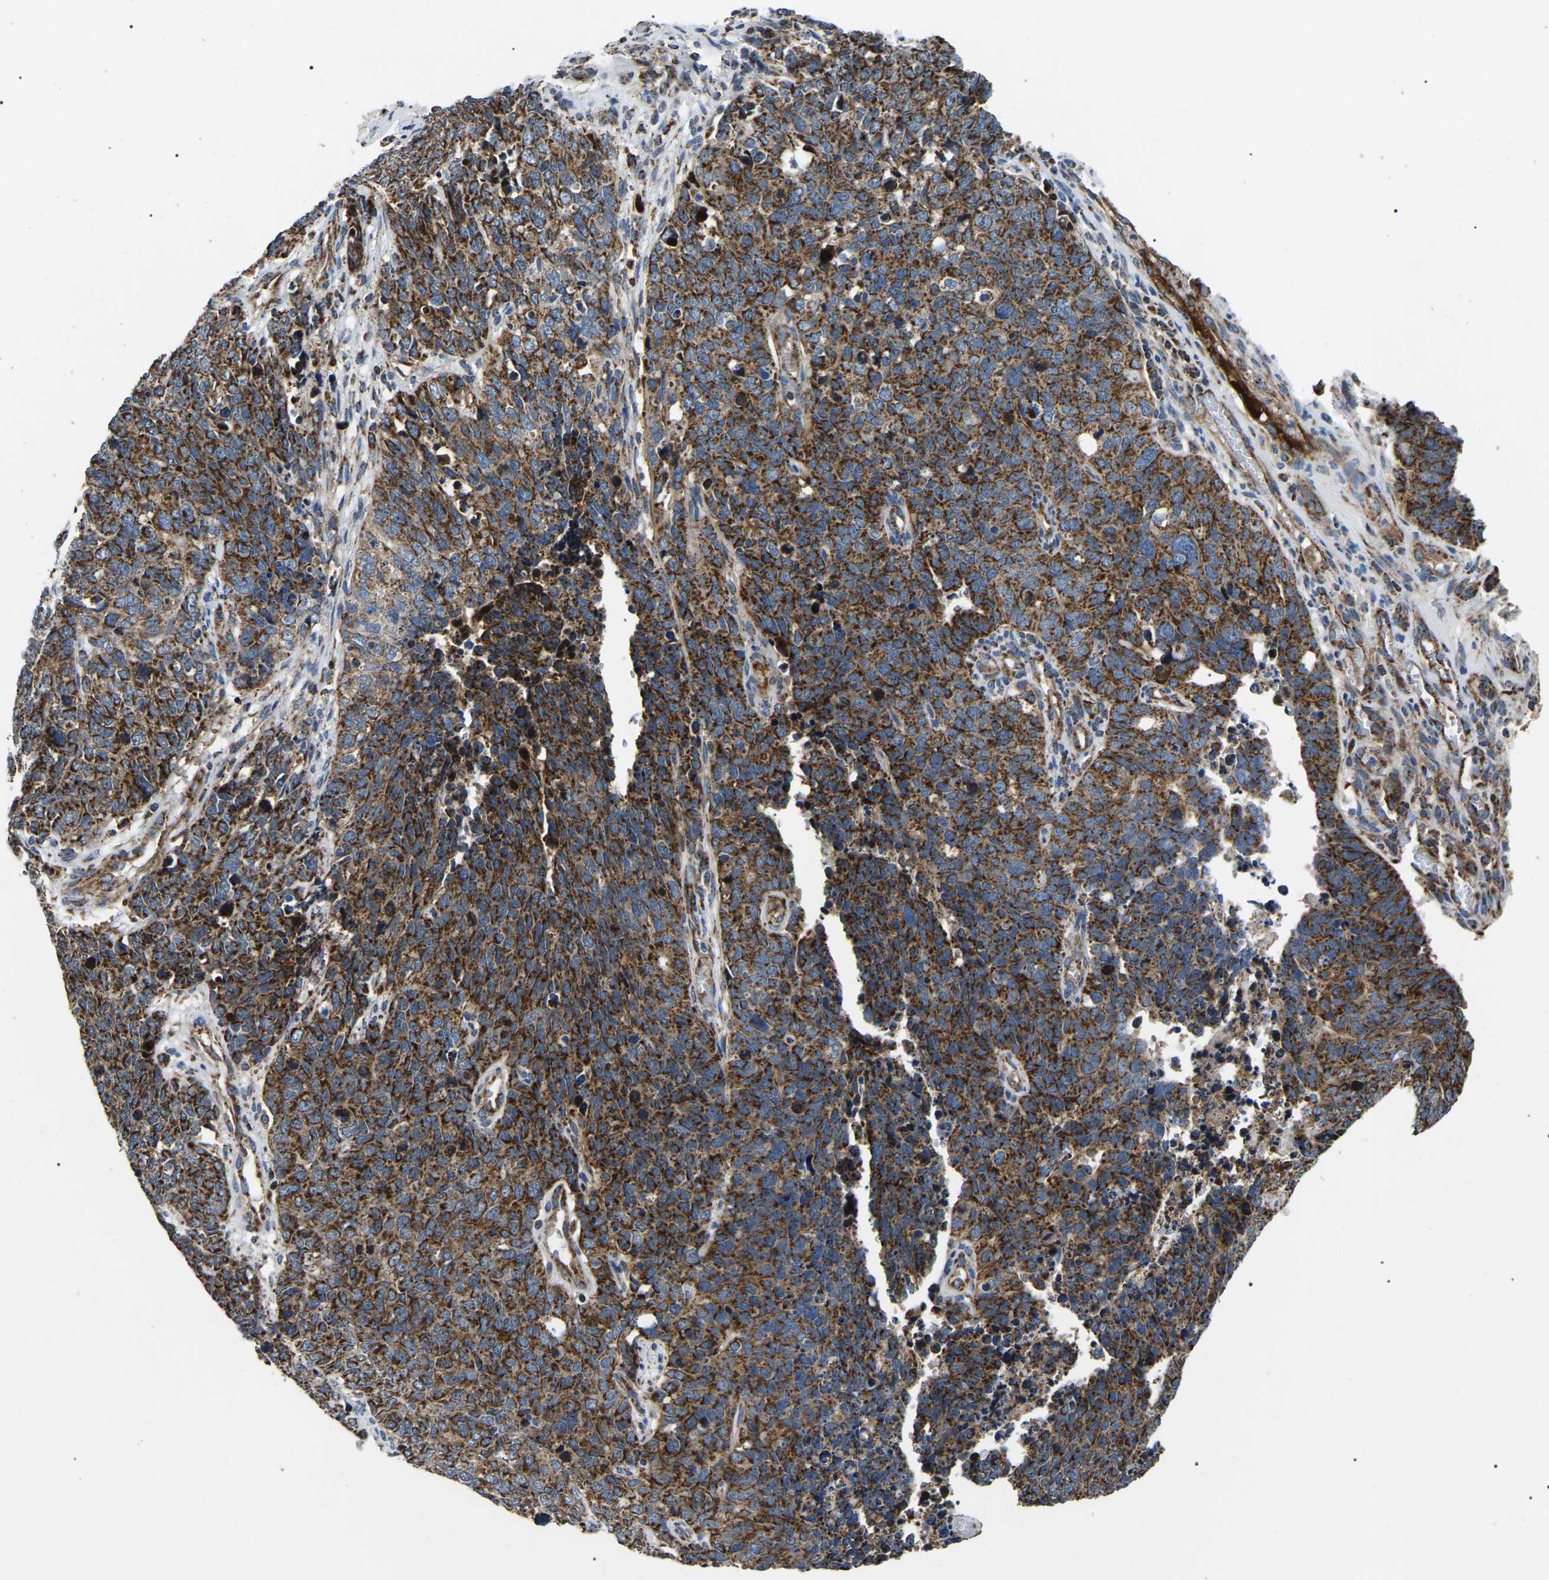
{"staining": {"intensity": "strong", "quantity": ">75%", "location": "cytoplasmic/membranous"}, "tissue": "cervical cancer", "cell_type": "Tumor cells", "image_type": "cancer", "snomed": [{"axis": "morphology", "description": "Squamous cell carcinoma, NOS"}, {"axis": "topography", "description": "Cervix"}], "caption": "About >75% of tumor cells in human cervical cancer (squamous cell carcinoma) exhibit strong cytoplasmic/membranous protein expression as visualized by brown immunohistochemical staining.", "gene": "PPM1E", "patient": {"sex": "female", "age": 63}}